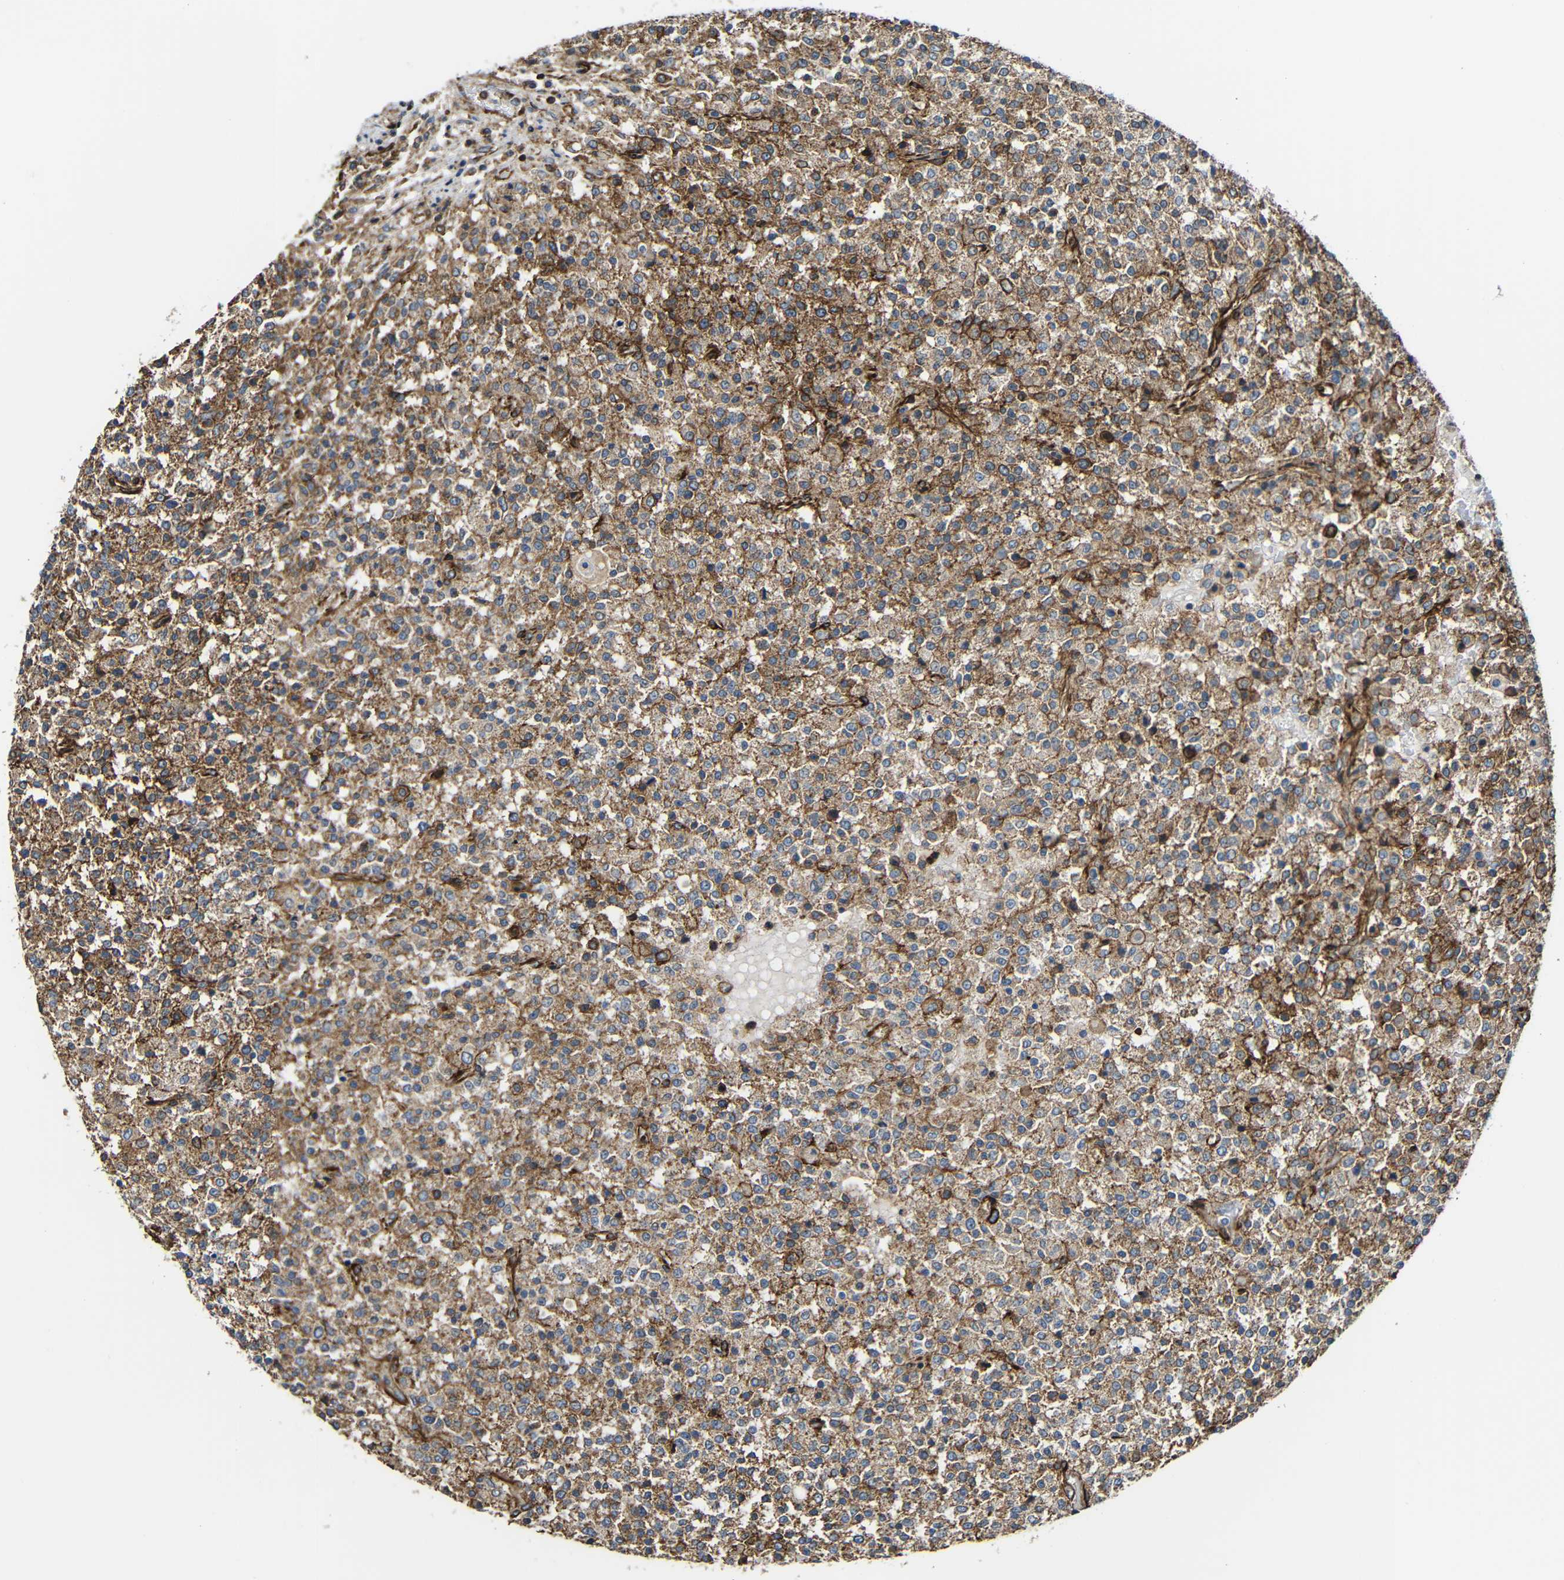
{"staining": {"intensity": "moderate", "quantity": ">75%", "location": "cytoplasmic/membranous"}, "tissue": "testis cancer", "cell_type": "Tumor cells", "image_type": "cancer", "snomed": [{"axis": "morphology", "description": "Seminoma, NOS"}, {"axis": "topography", "description": "Testis"}], "caption": "Immunohistochemical staining of human testis cancer (seminoma) exhibits medium levels of moderate cytoplasmic/membranous protein positivity in approximately >75% of tumor cells.", "gene": "IGSF10", "patient": {"sex": "male", "age": 59}}